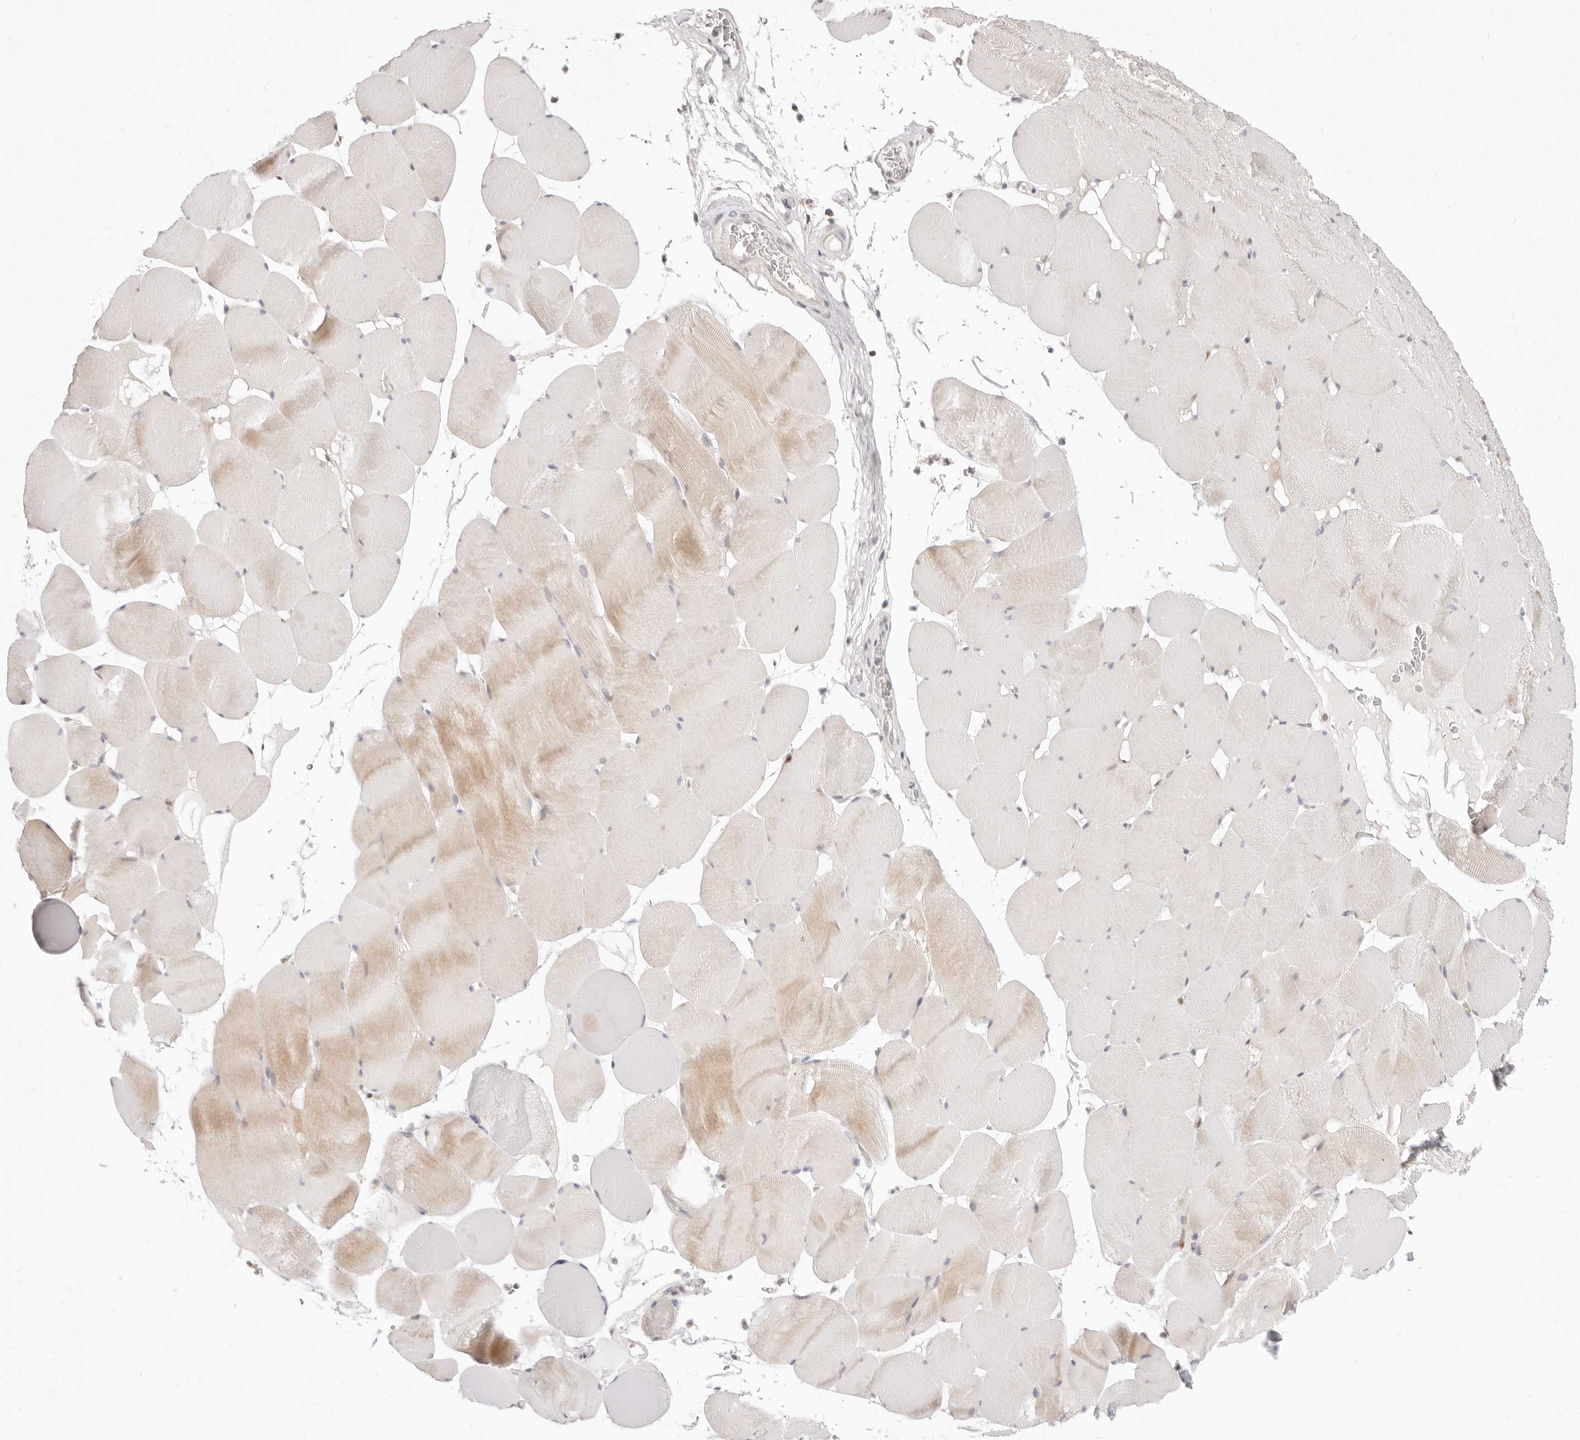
{"staining": {"intensity": "moderate", "quantity": "25%-75%", "location": "cytoplasmic/membranous"}, "tissue": "skeletal muscle", "cell_type": "Myocytes", "image_type": "normal", "snomed": [{"axis": "morphology", "description": "Normal tissue, NOS"}, {"axis": "topography", "description": "Skeletal muscle"}], "caption": "The micrograph exhibits a brown stain indicating the presence of a protein in the cytoplasmic/membranous of myocytes in skeletal muscle. The staining was performed using DAB, with brown indicating positive protein expression. Nuclei are stained blue with hematoxylin.", "gene": "LTB4R2", "patient": {"sex": "male", "age": 62}}